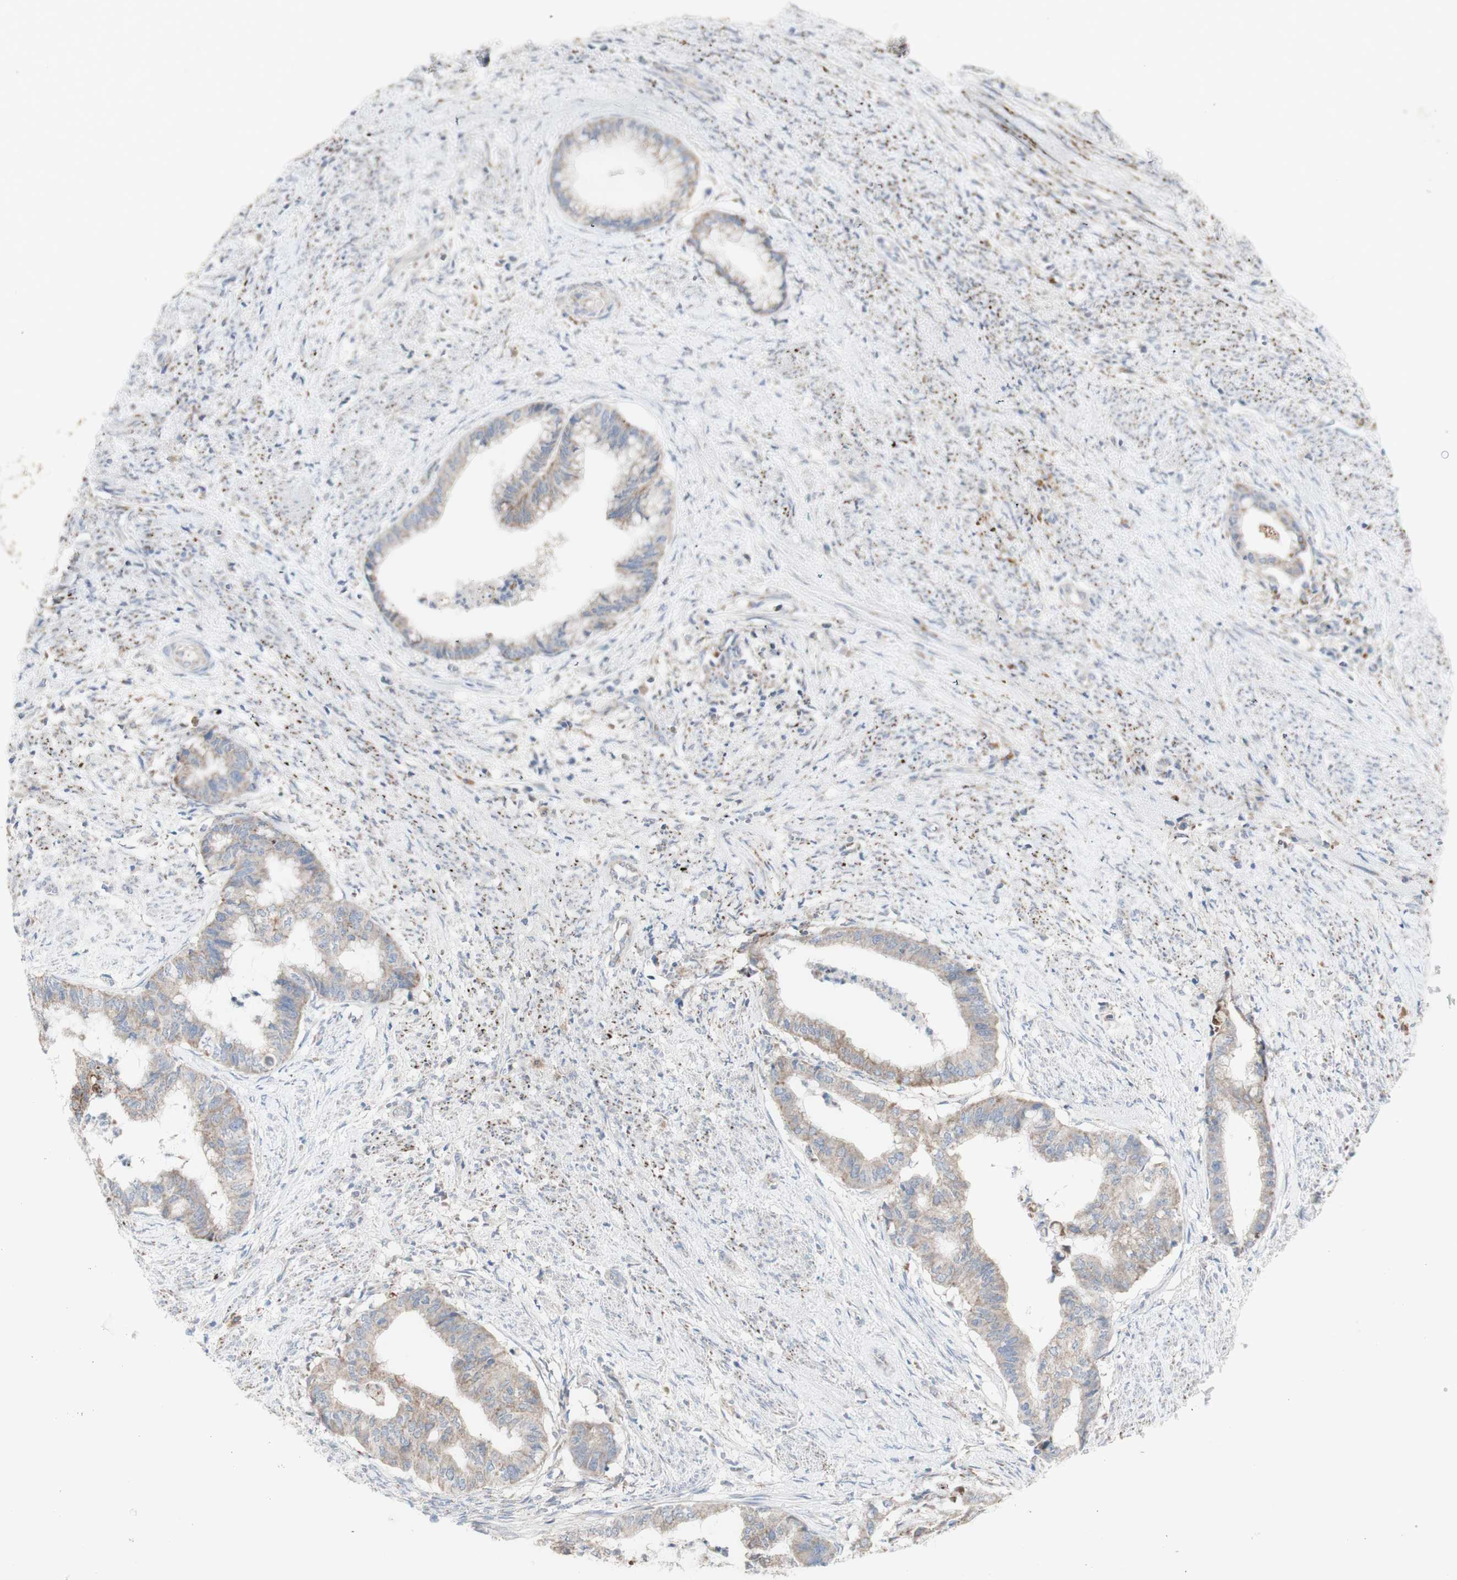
{"staining": {"intensity": "weak", "quantity": "25%-75%", "location": "cytoplasmic/membranous"}, "tissue": "endometrial cancer", "cell_type": "Tumor cells", "image_type": "cancer", "snomed": [{"axis": "morphology", "description": "Necrosis, NOS"}, {"axis": "morphology", "description": "Adenocarcinoma, NOS"}, {"axis": "topography", "description": "Endometrium"}], "caption": "Tumor cells reveal low levels of weak cytoplasmic/membranous staining in about 25%-75% of cells in human adenocarcinoma (endometrial). (Brightfield microscopy of DAB IHC at high magnification).", "gene": "CNTNAP1", "patient": {"sex": "female", "age": 79}}